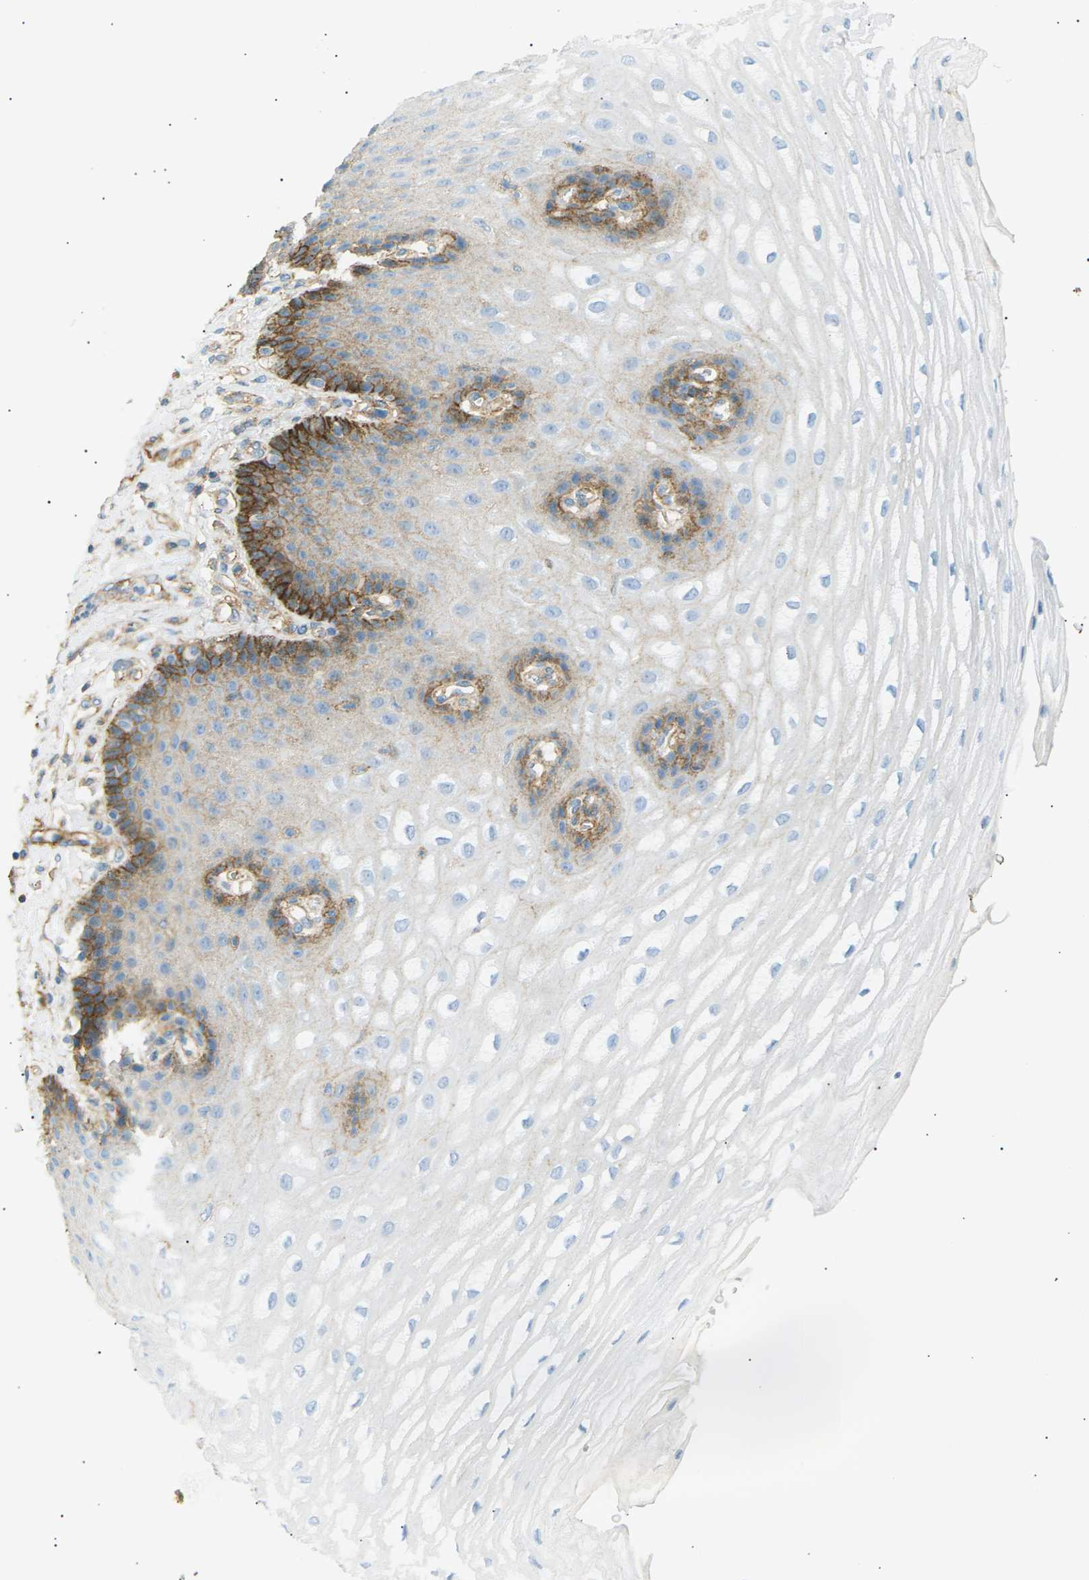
{"staining": {"intensity": "strong", "quantity": "<25%", "location": "cytoplasmic/membranous"}, "tissue": "esophagus", "cell_type": "Squamous epithelial cells", "image_type": "normal", "snomed": [{"axis": "morphology", "description": "Normal tissue, NOS"}, {"axis": "topography", "description": "Esophagus"}], "caption": "Immunohistochemistry (IHC) (DAB) staining of benign esophagus shows strong cytoplasmic/membranous protein expression in approximately <25% of squamous epithelial cells. (brown staining indicates protein expression, while blue staining denotes nuclei).", "gene": "ATP2B4", "patient": {"sex": "male", "age": 54}}